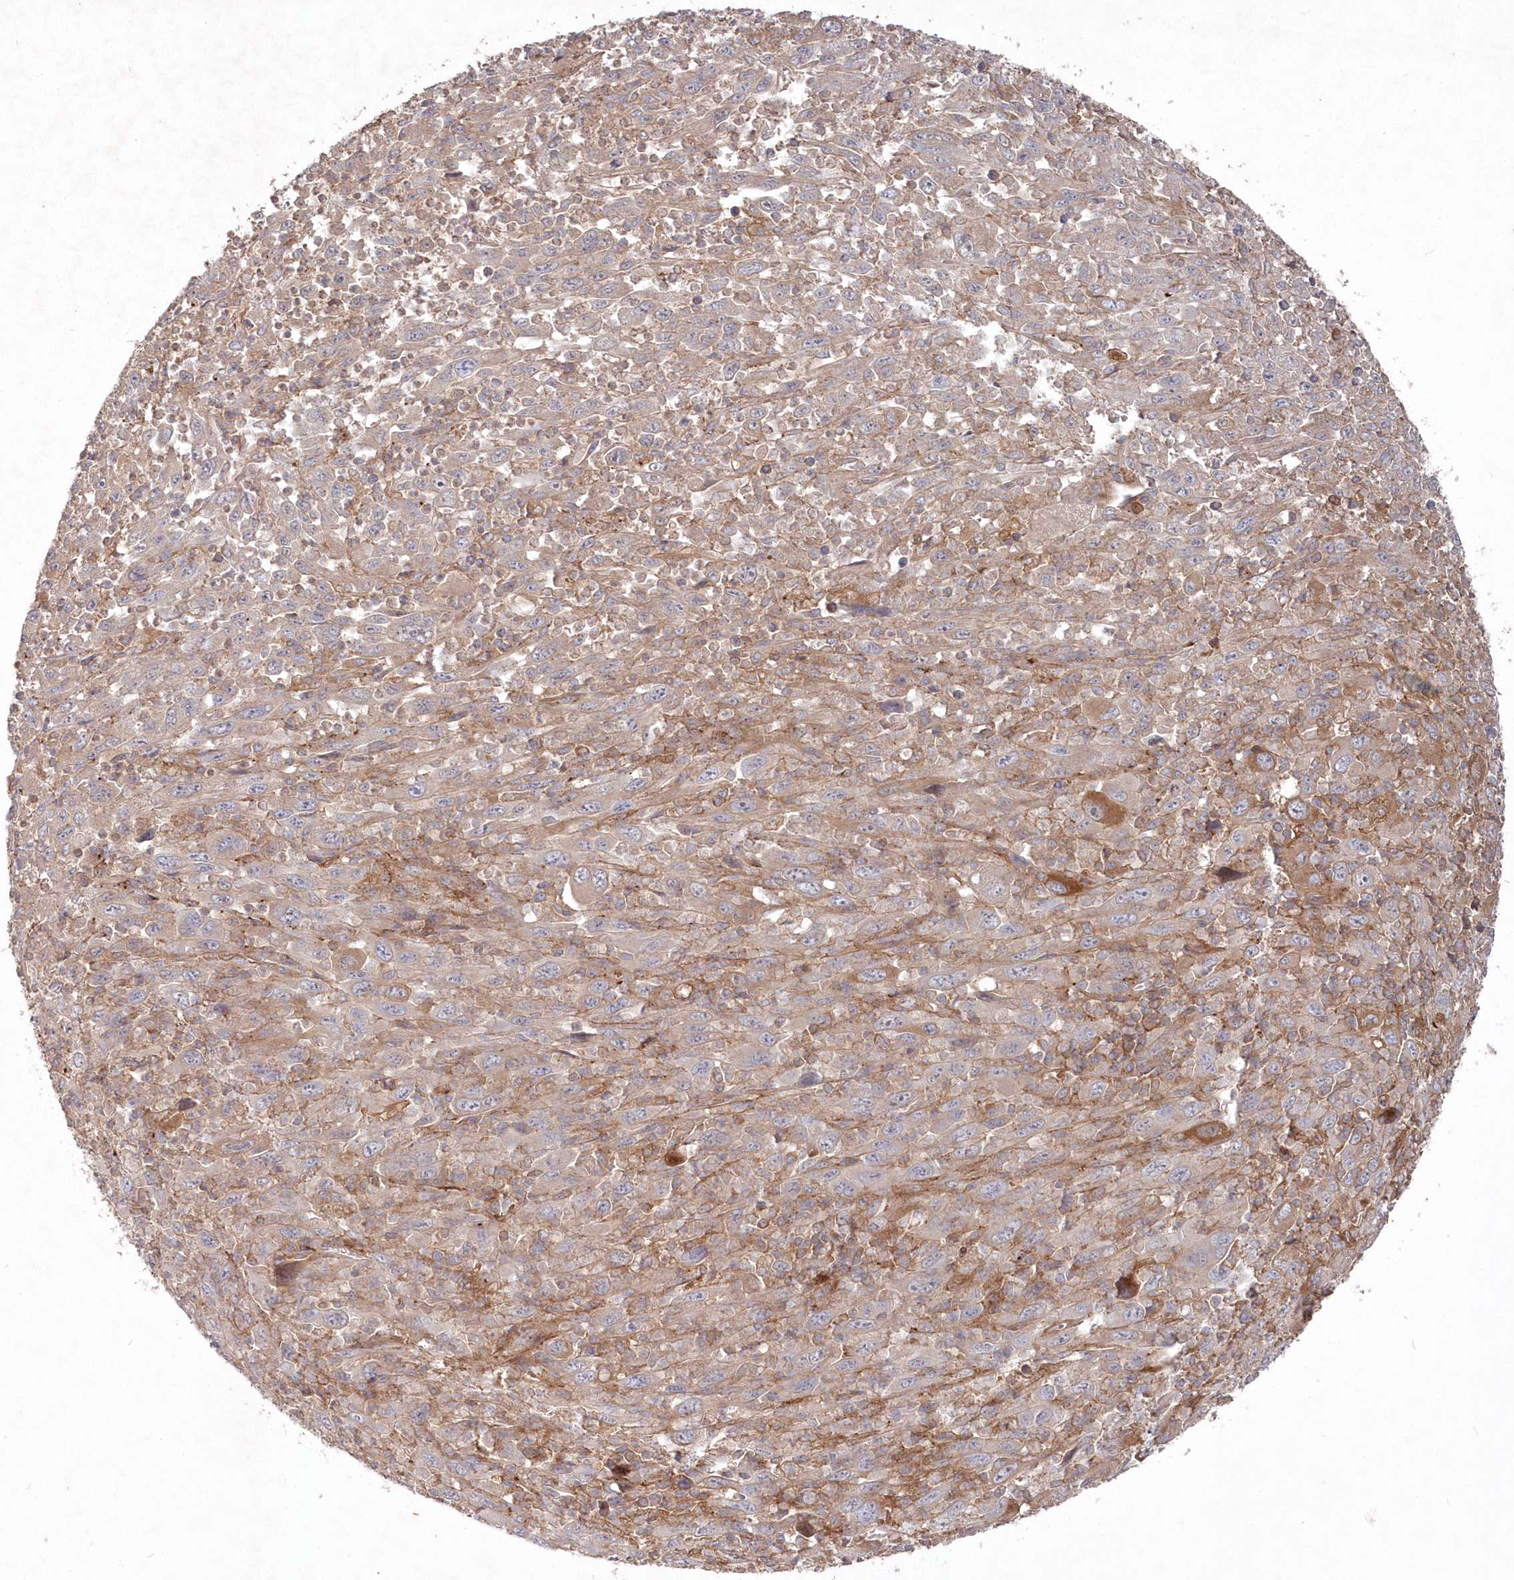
{"staining": {"intensity": "negative", "quantity": "none", "location": "none"}, "tissue": "melanoma", "cell_type": "Tumor cells", "image_type": "cancer", "snomed": [{"axis": "morphology", "description": "Malignant melanoma, Metastatic site"}, {"axis": "topography", "description": "Skin"}], "caption": "Photomicrograph shows no protein positivity in tumor cells of melanoma tissue.", "gene": "ABHD14B", "patient": {"sex": "female", "age": 56}}